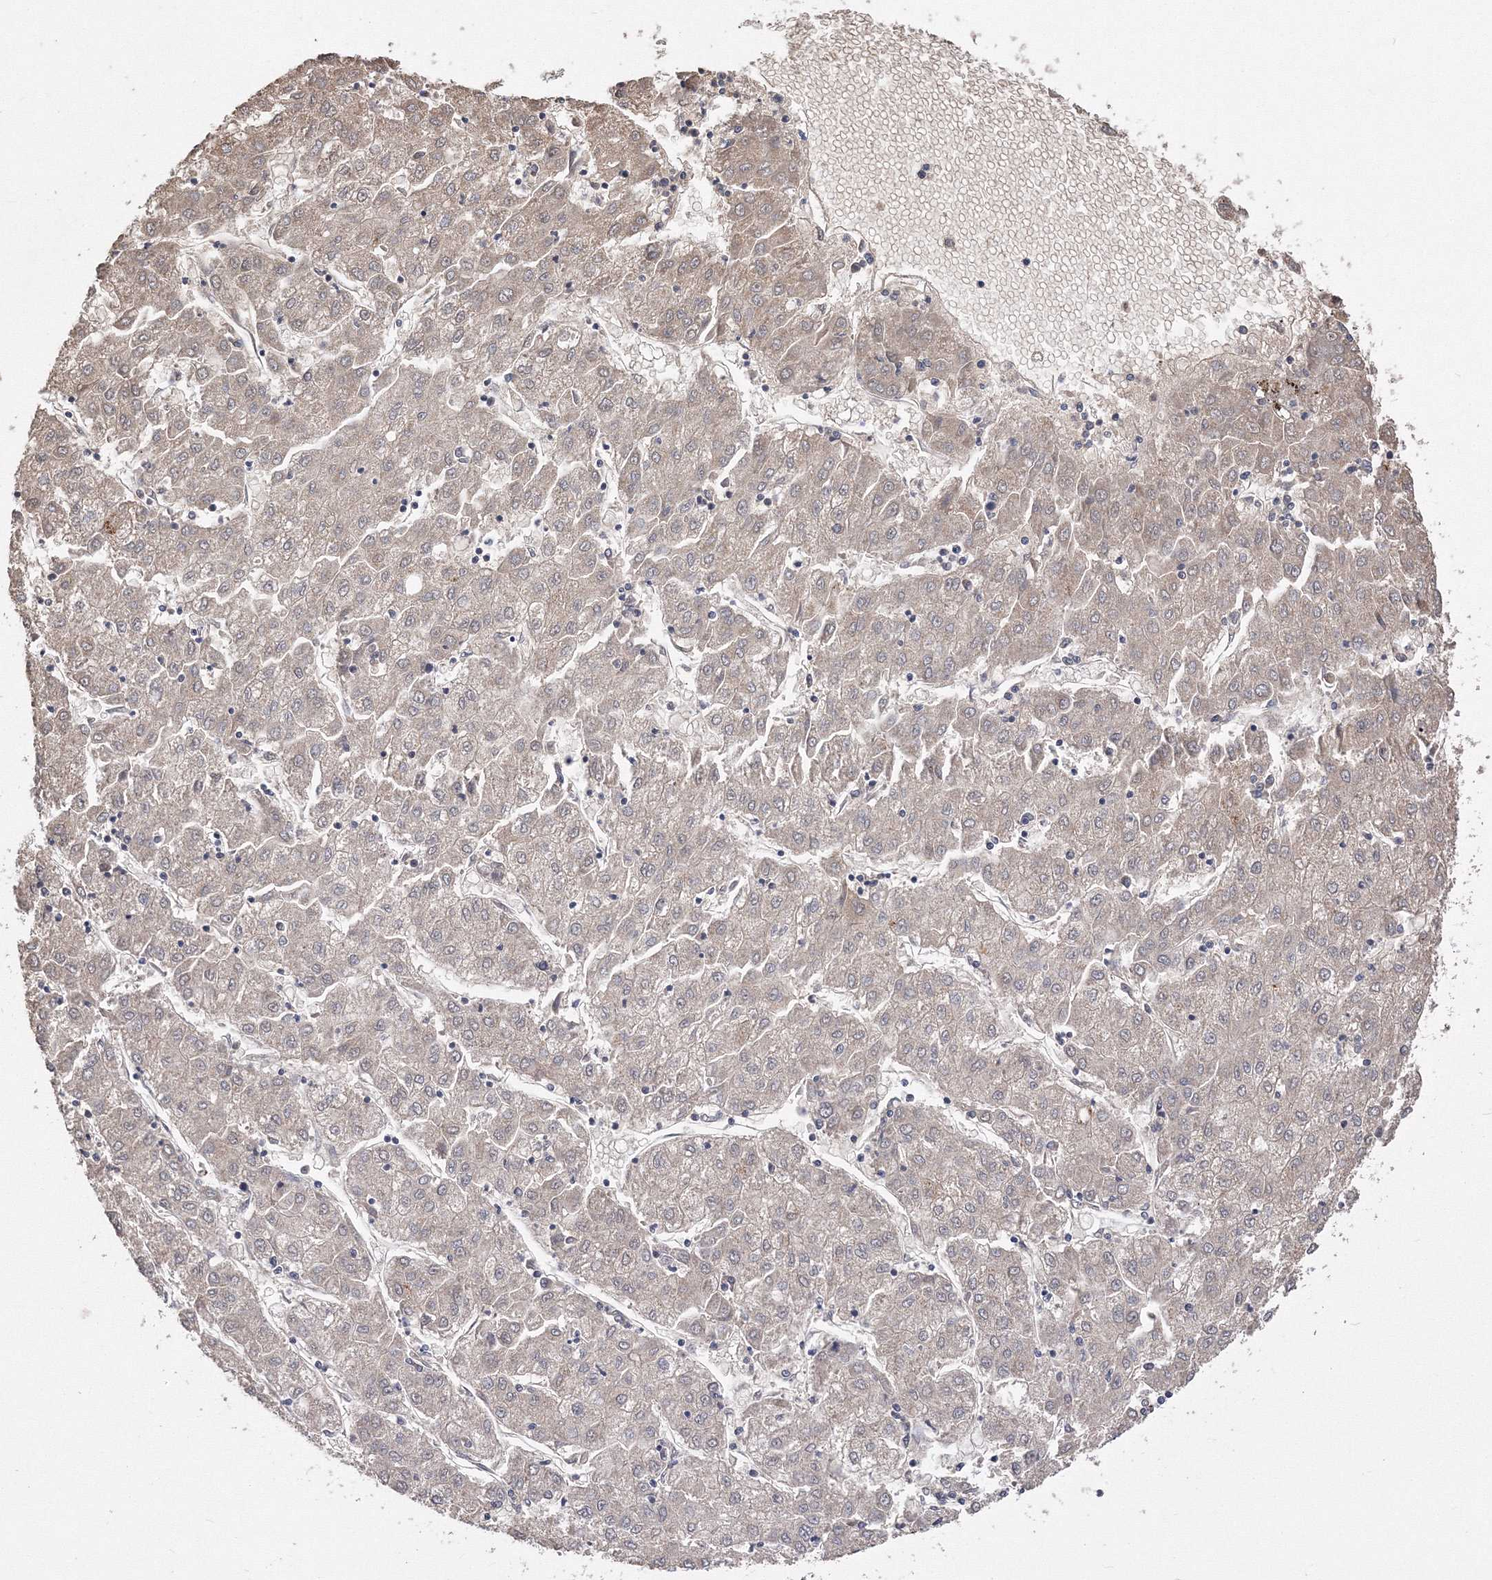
{"staining": {"intensity": "weak", "quantity": "25%-75%", "location": "cytoplasmic/membranous"}, "tissue": "liver cancer", "cell_type": "Tumor cells", "image_type": "cancer", "snomed": [{"axis": "morphology", "description": "Carcinoma, Hepatocellular, NOS"}, {"axis": "topography", "description": "Liver"}], "caption": "Human liver cancer stained with a protein marker reveals weak staining in tumor cells.", "gene": "GPN1", "patient": {"sex": "male", "age": 72}}